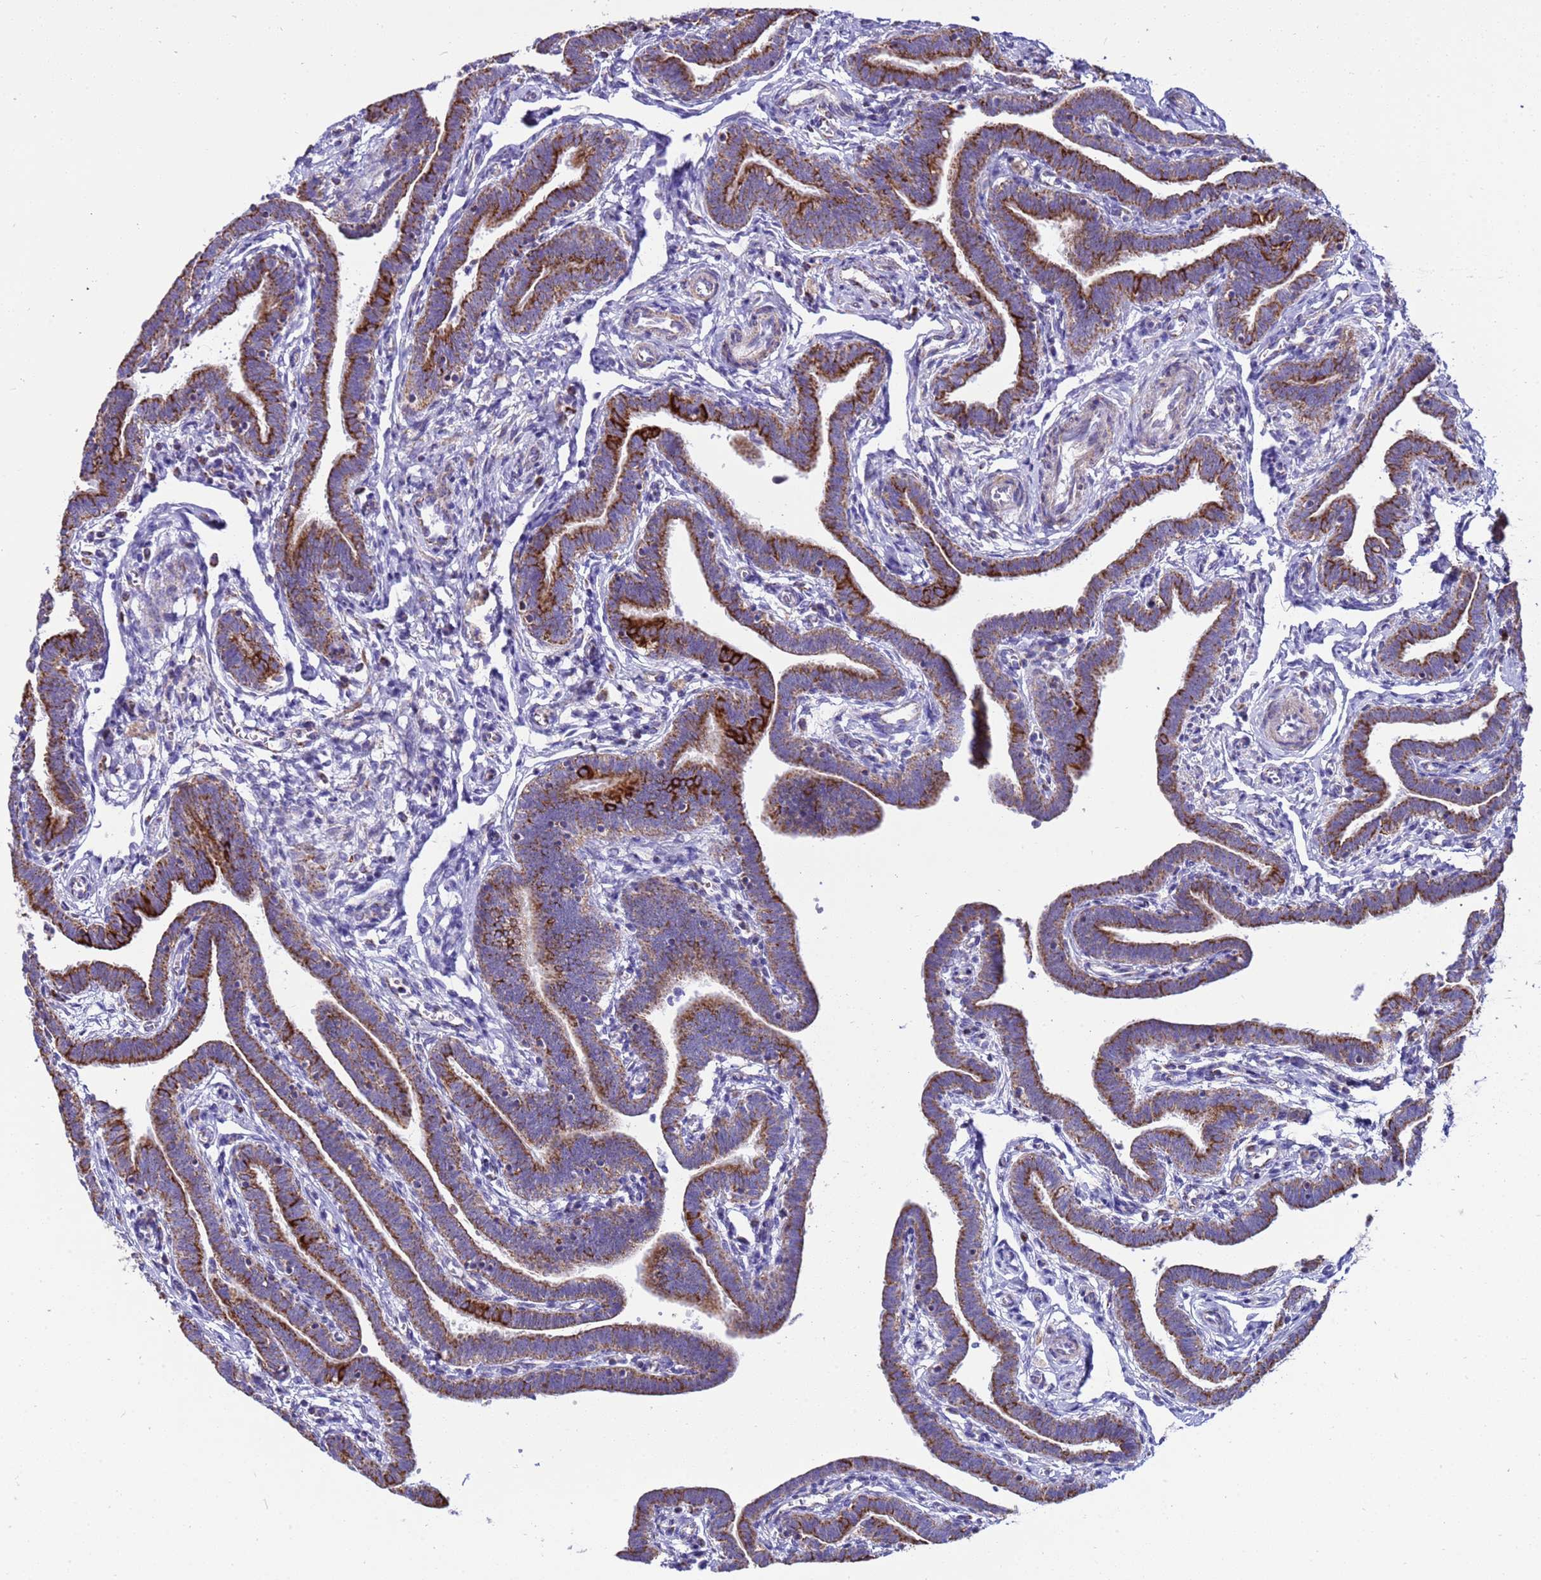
{"staining": {"intensity": "strong", "quantity": "25%-75%", "location": "cytoplasmic/membranous"}, "tissue": "fallopian tube", "cell_type": "Glandular cells", "image_type": "normal", "snomed": [{"axis": "morphology", "description": "Normal tissue, NOS"}, {"axis": "topography", "description": "Fallopian tube"}], "caption": "This histopathology image exhibits immunohistochemistry (IHC) staining of unremarkable human fallopian tube, with high strong cytoplasmic/membranous positivity in about 25%-75% of glandular cells.", "gene": "RNF165", "patient": {"sex": "female", "age": 36}}